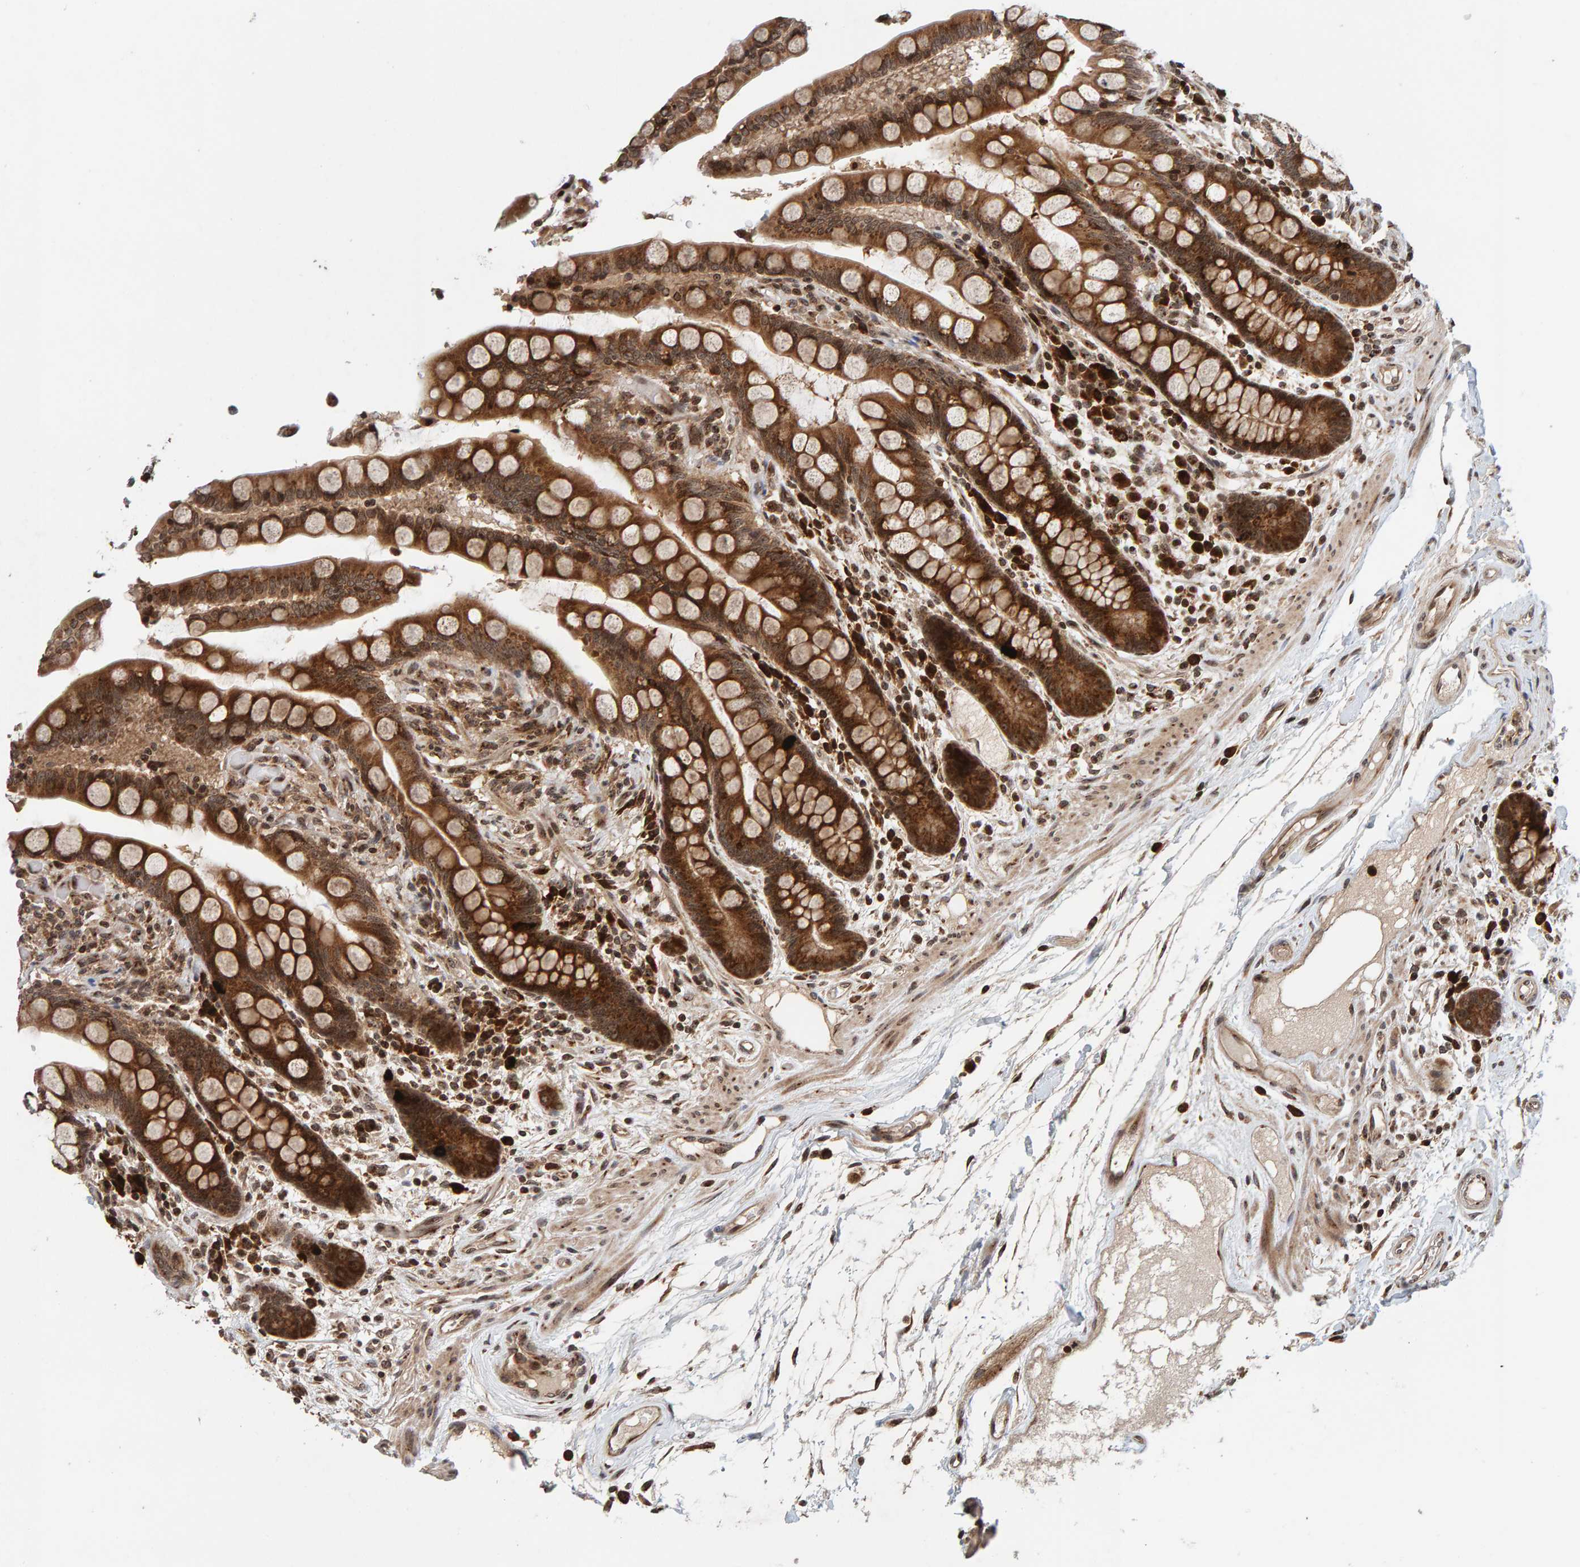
{"staining": {"intensity": "moderate", "quantity": ">75%", "location": "cytoplasmic/membranous,nuclear"}, "tissue": "colon", "cell_type": "Endothelial cells", "image_type": "normal", "snomed": [{"axis": "morphology", "description": "Normal tissue, NOS"}, {"axis": "topography", "description": "Colon"}], "caption": "Unremarkable colon shows moderate cytoplasmic/membranous,nuclear positivity in about >75% of endothelial cells.", "gene": "CCDC182", "patient": {"sex": "male", "age": 73}}